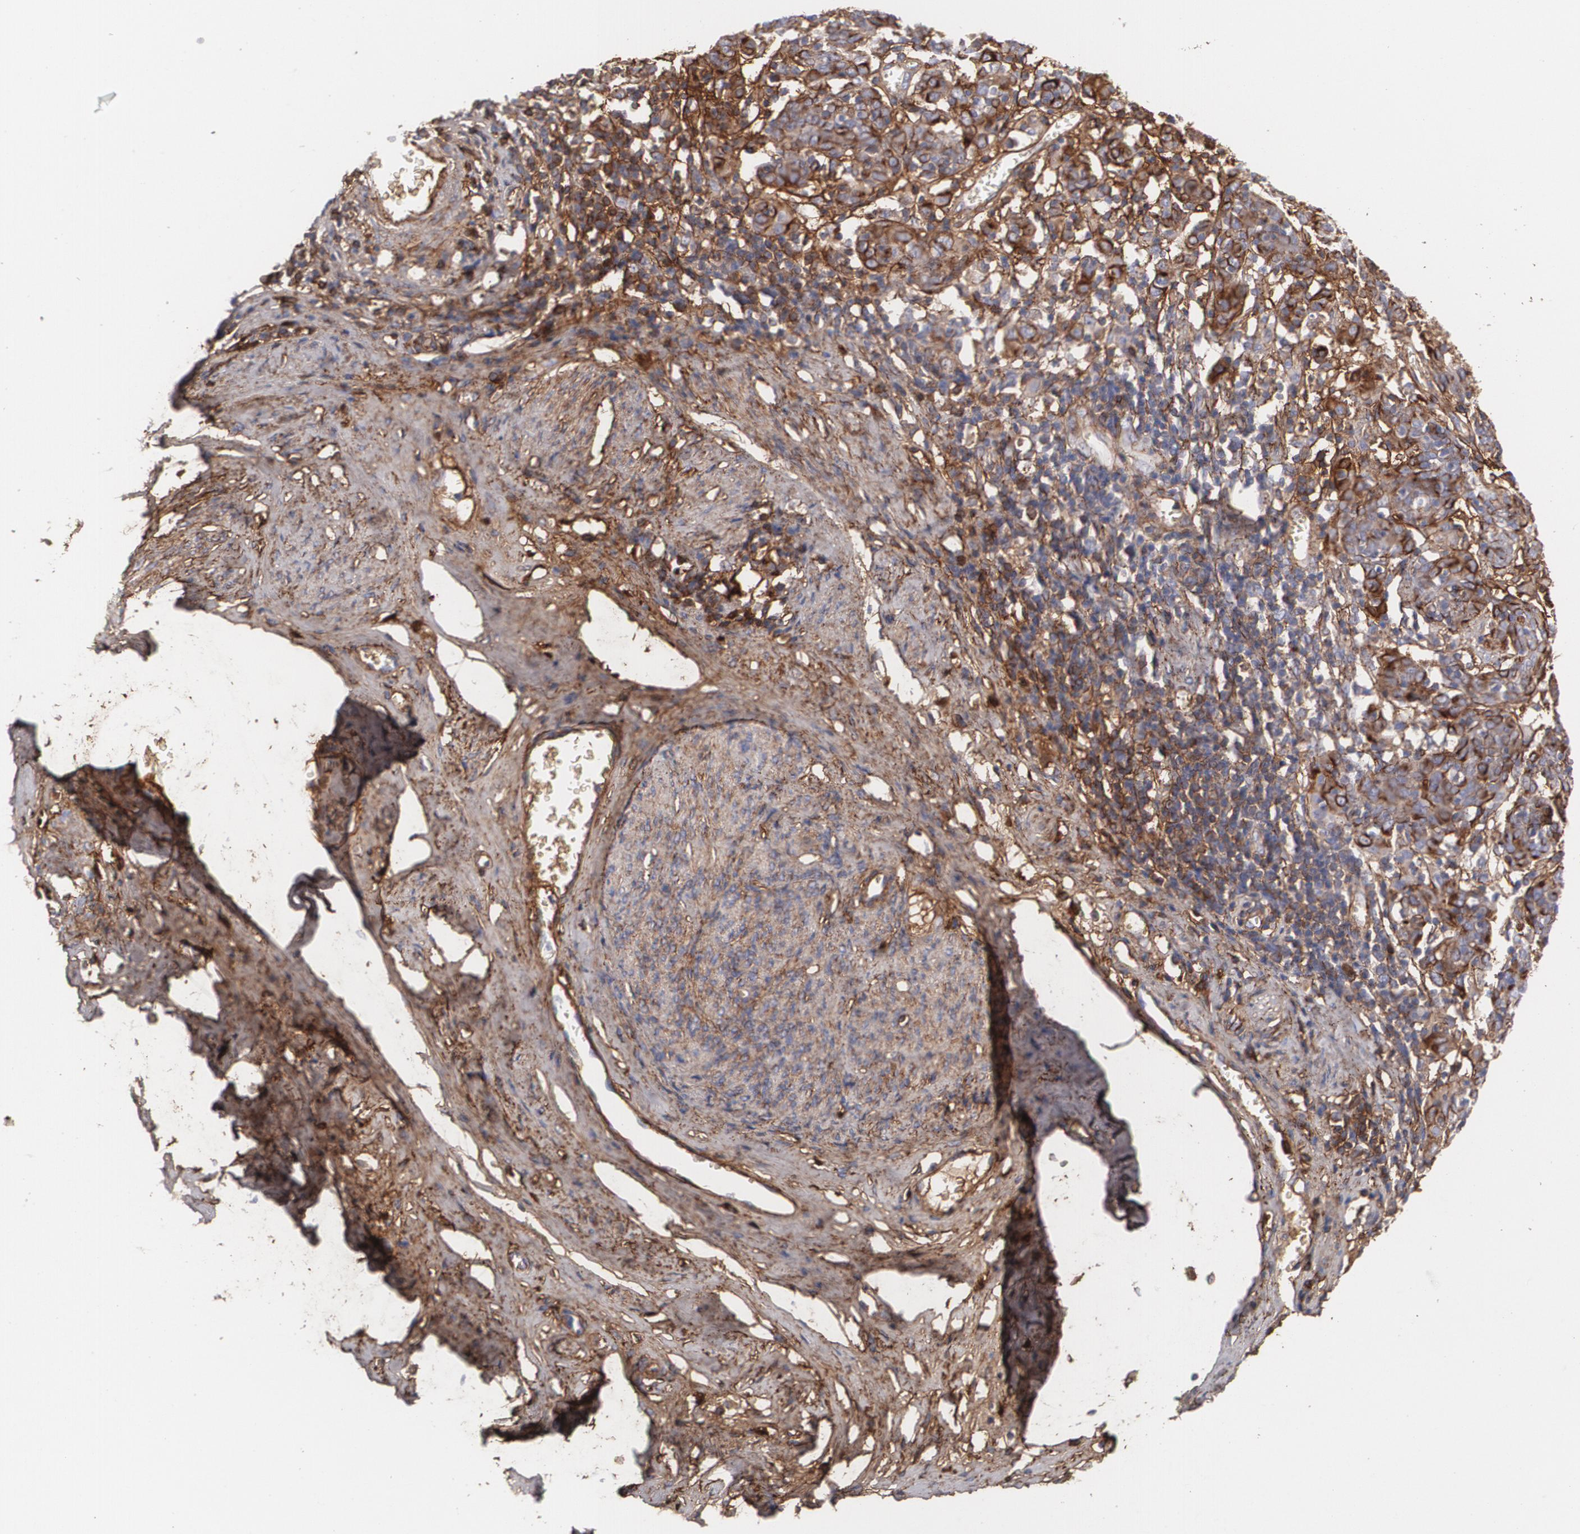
{"staining": {"intensity": "moderate", "quantity": ">75%", "location": "cytoplasmic/membranous"}, "tissue": "cervical cancer", "cell_type": "Tumor cells", "image_type": "cancer", "snomed": [{"axis": "morphology", "description": "Normal tissue, NOS"}, {"axis": "morphology", "description": "Squamous cell carcinoma, NOS"}, {"axis": "topography", "description": "Cervix"}], "caption": "DAB immunohistochemical staining of squamous cell carcinoma (cervical) shows moderate cytoplasmic/membranous protein staining in approximately >75% of tumor cells. The protein of interest is stained brown, and the nuclei are stained in blue (DAB IHC with brightfield microscopy, high magnification).", "gene": "FBLN1", "patient": {"sex": "female", "age": 67}}